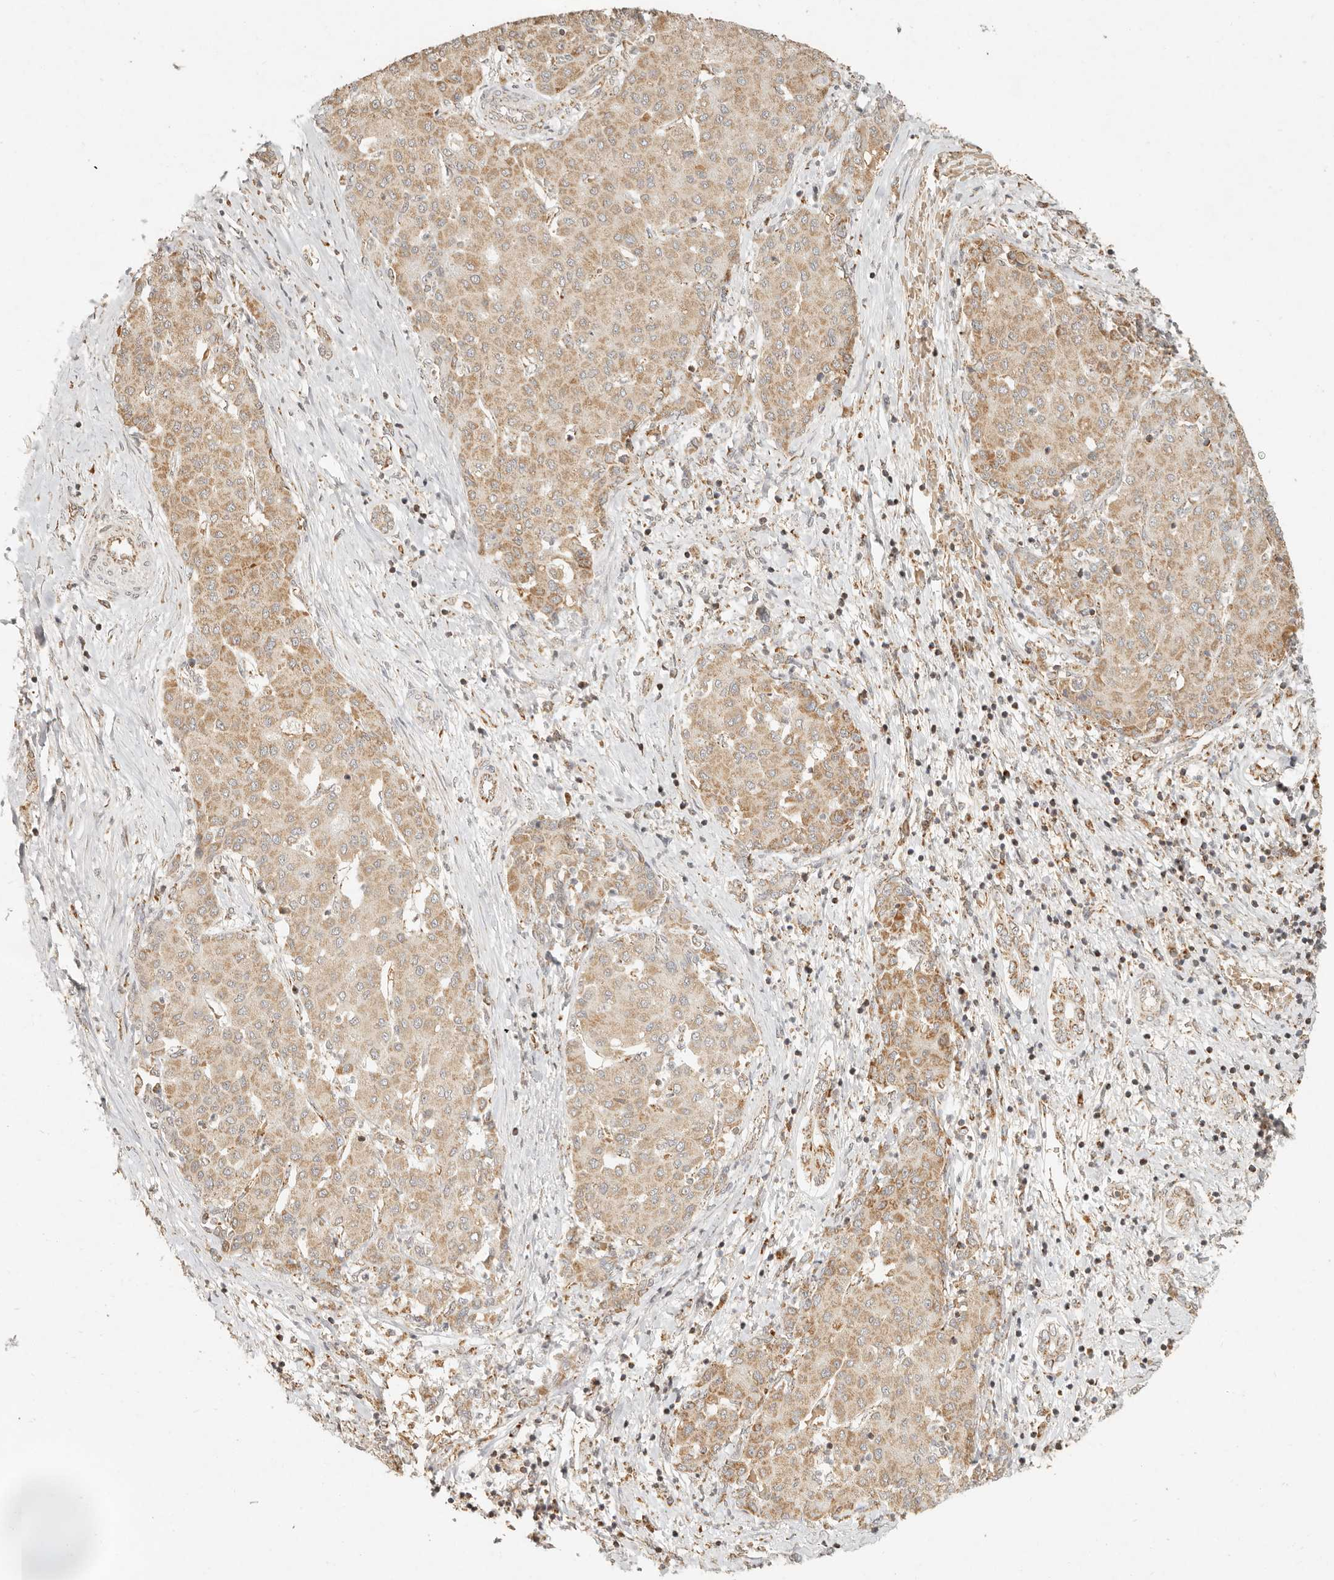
{"staining": {"intensity": "moderate", "quantity": ">75%", "location": "cytoplasmic/membranous"}, "tissue": "liver cancer", "cell_type": "Tumor cells", "image_type": "cancer", "snomed": [{"axis": "morphology", "description": "Carcinoma, Hepatocellular, NOS"}, {"axis": "topography", "description": "Liver"}], "caption": "Liver cancer (hepatocellular carcinoma) stained for a protein demonstrates moderate cytoplasmic/membranous positivity in tumor cells.", "gene": "MRPL55", "patient": {"sex": "male", "age": 65}}